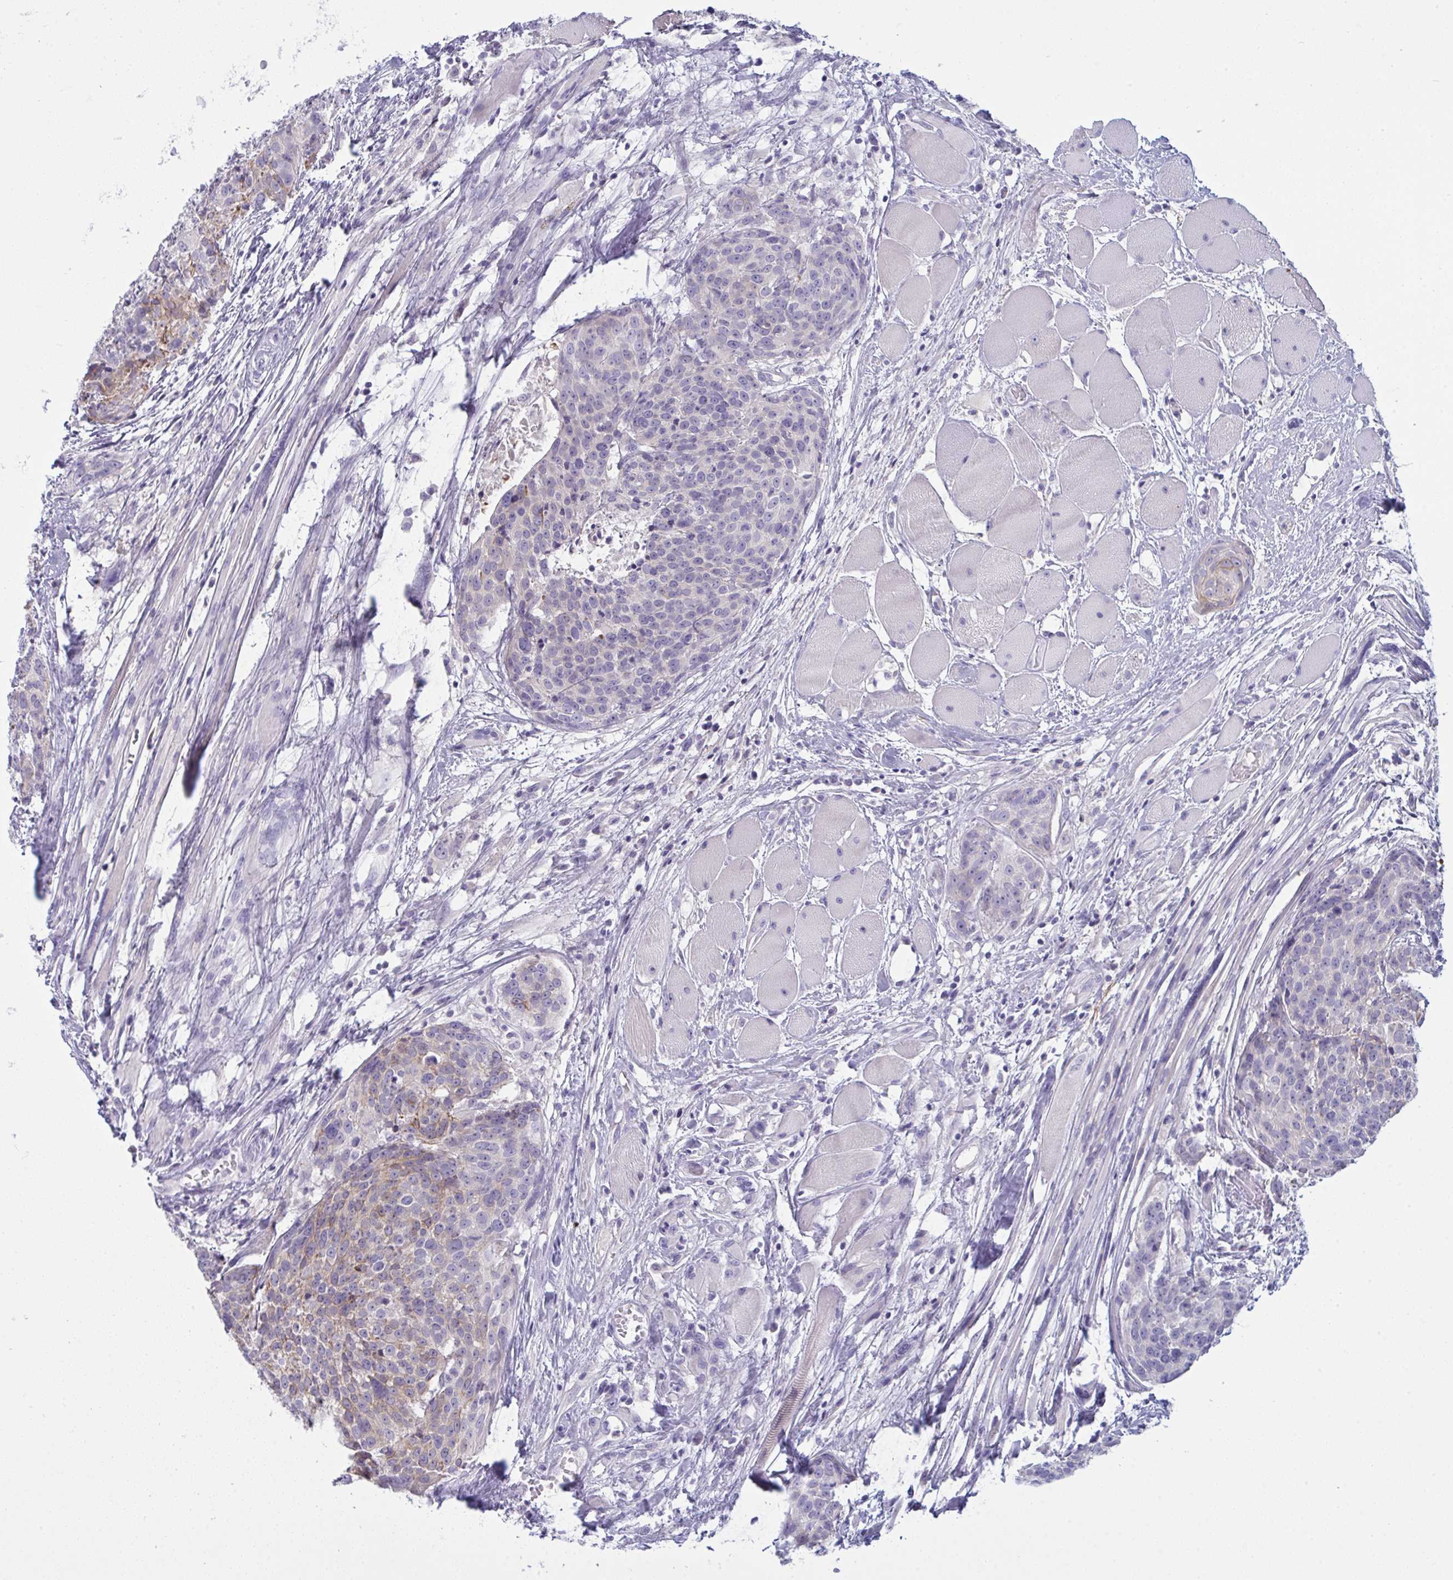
{"staining": {"intensity": "weak", "quantity": "<25%", "location": "cytoplasmic/membranous"}, "tissue": "head and neck cancer", "cell_type": "Tumor cells", "image_type": "cancer", "snomed": [{"axis": "morphology", "description": "Squamous cell carcinoma, NOS"}, {"axis": "topography", "description": "Oral tissue"}, {"axis": "topography", "description": "Head-Neck"}], "caption": "Tumor cells are negative for brown protein staining in head and neck cancer. (Stains: DAB (3,3'-diaminobenzidine) IHC with hematoxylin counter stain, Microscopy: brightfield microscopy at high magnification).", "gene": "TENT5D", "patient": {"sex": "male", "age": 64}}